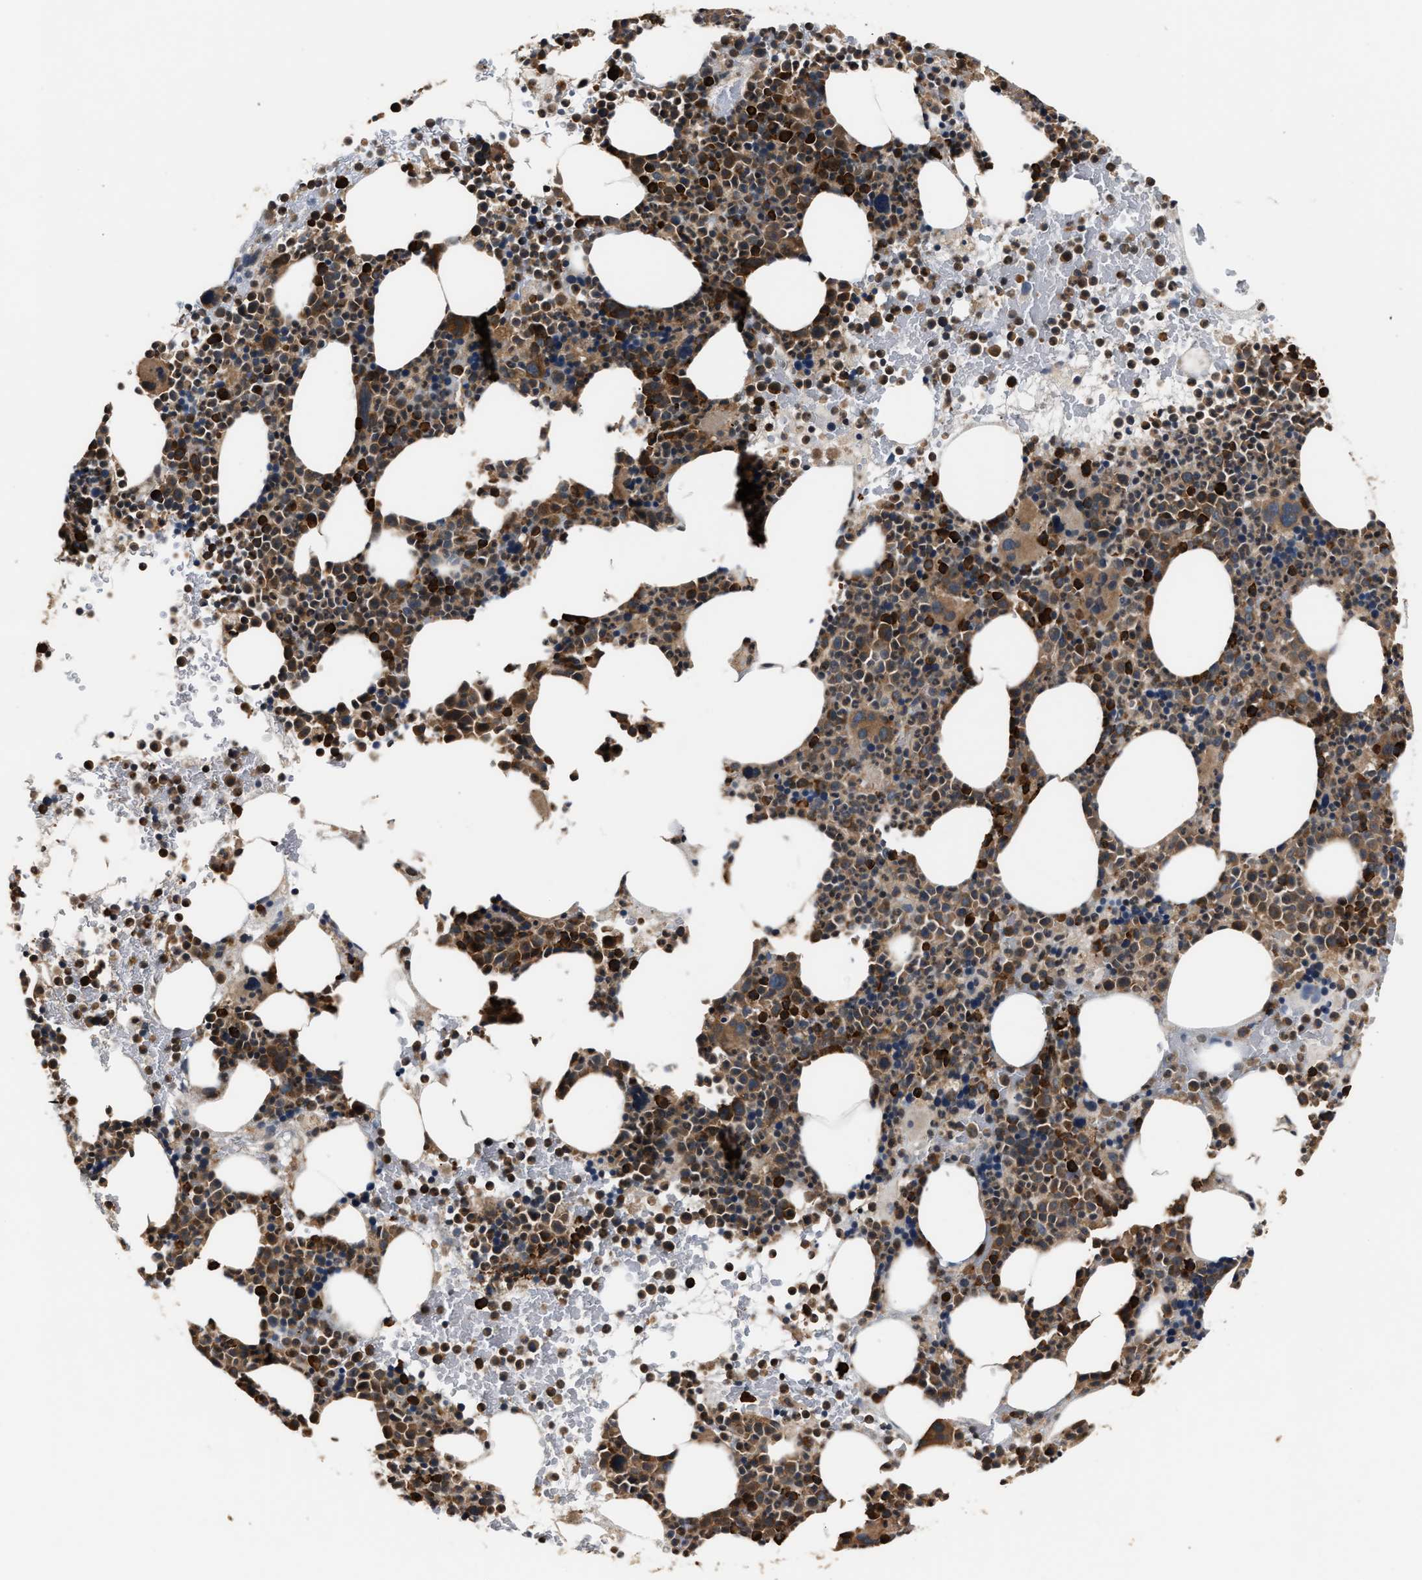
{"staining": {"intensity": "strong", "quantity": ">75%", "location": "cytoplasmic/membranous"}, "tissue": "bone marrow", "cell_type": "Hematopoietic cells", "image_type": "normal", "snomed": [{"axis": "morphology", "description": "Normal tissue, NOS"}, {"axis": "morphology", "description": "Inflammation, NOS"}, {"axis": "topography", "description": "Bone marrow"}], "caption": "High-magnification brightfield microscopy of normal bone marrow stained with DAB (3,3'-diaminobenzidine) (brown) and counterstained with hematoxylin (blue). hematopoietic cells exhibit strong cytoplasmic/membranous positivity is seen in approximately>75% of cells.", "gene": "IMPDH2", "patient": {"sex": "male", "age": 73}}